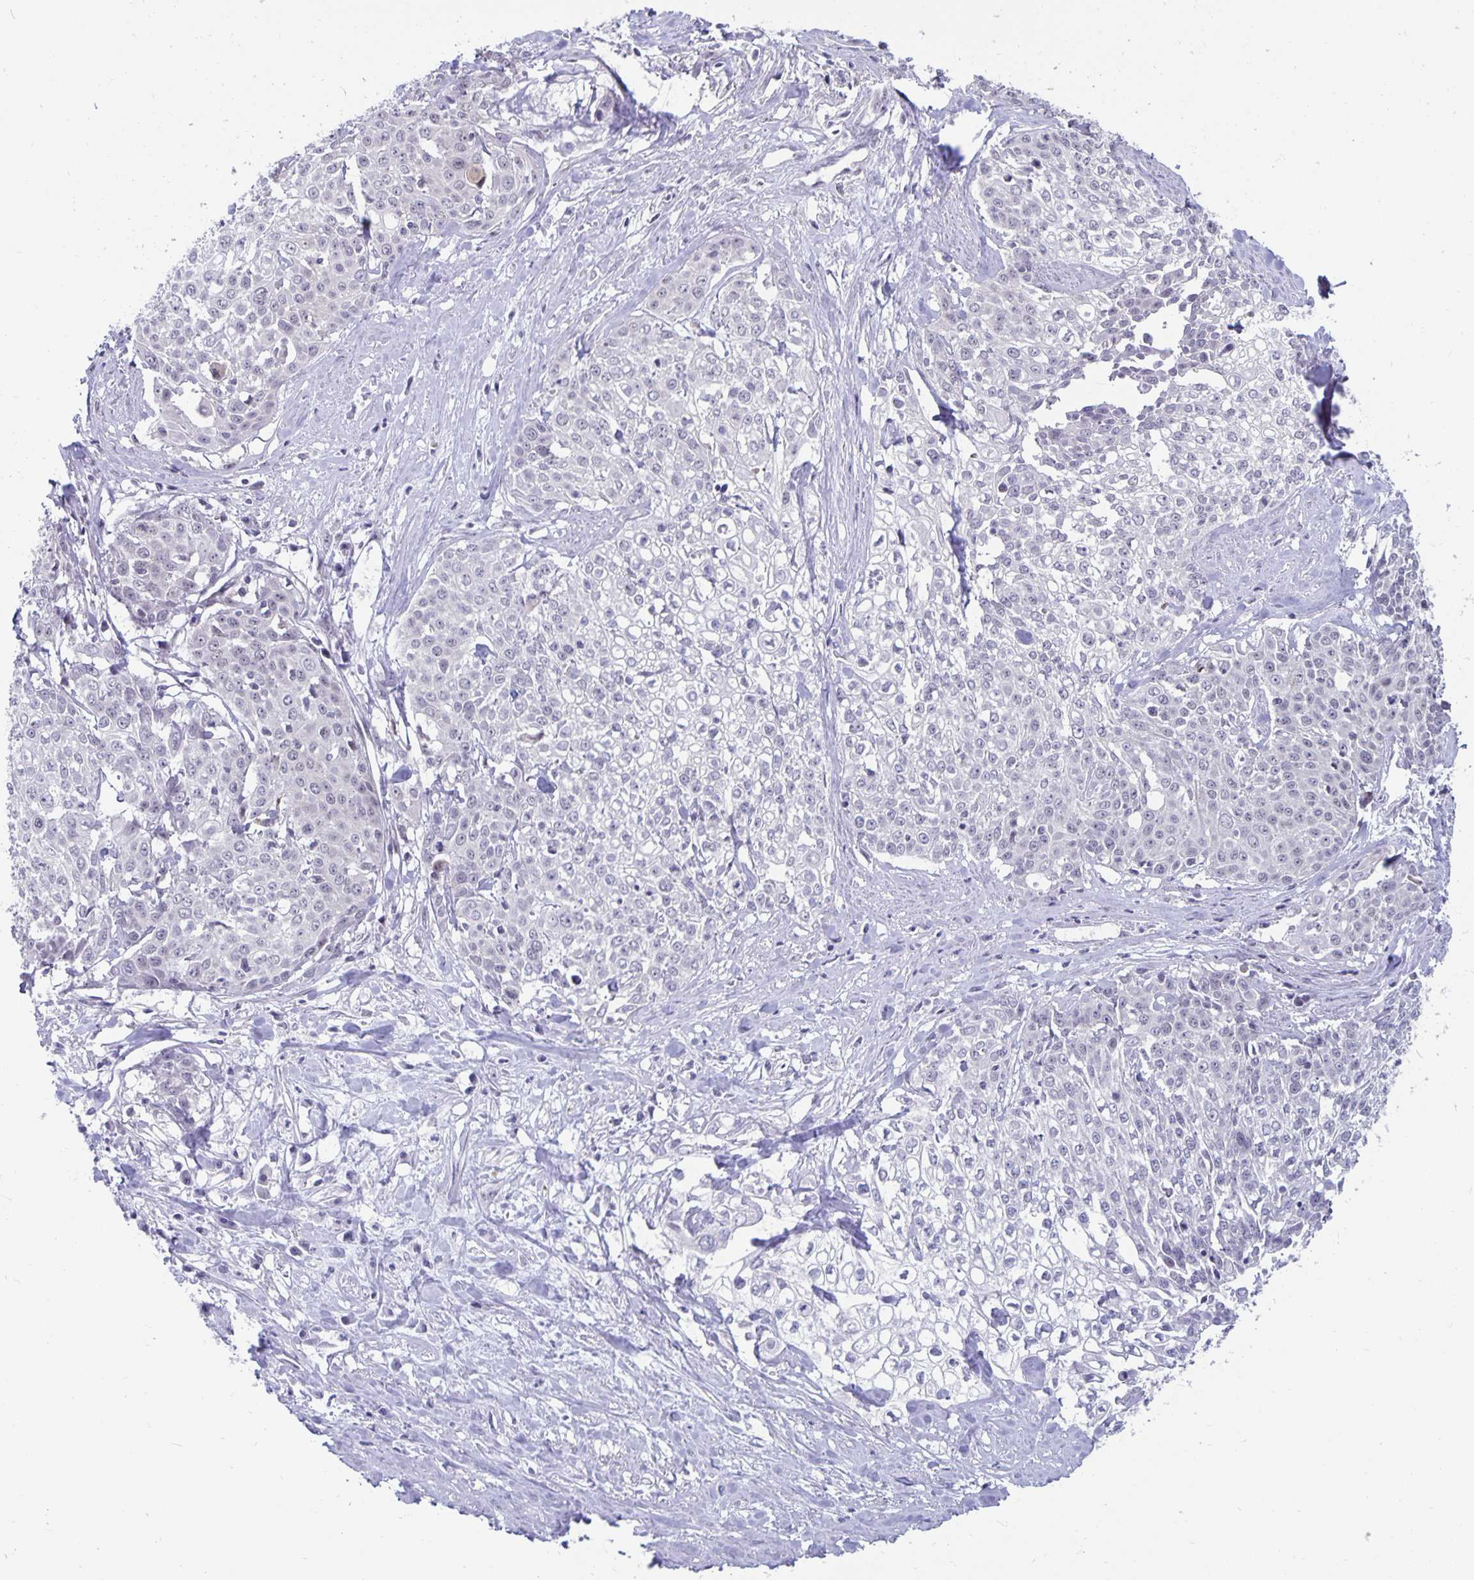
{"staining": {"intensity": "negative", "quantity": "none", "location": "none"}, "tissue": "cervical cancer", "cell_type": "Tumor cells", "image_type": "cancer", "snomed": [{"axis": "morphology", "description": "Squamous cell carcinoma, NOS"}, {"axis": "topography", "description": "Cervix"}], "caption": "Immunohistochemistry (IHC) histopathology image of neoplastic tissue: squamous cell carcinoma (cervical) stained with DAB exhibits no significant protein expression in tumor cells.", "gene": "EXOC6B", "patient": {"sex": "female", "age": 39}}